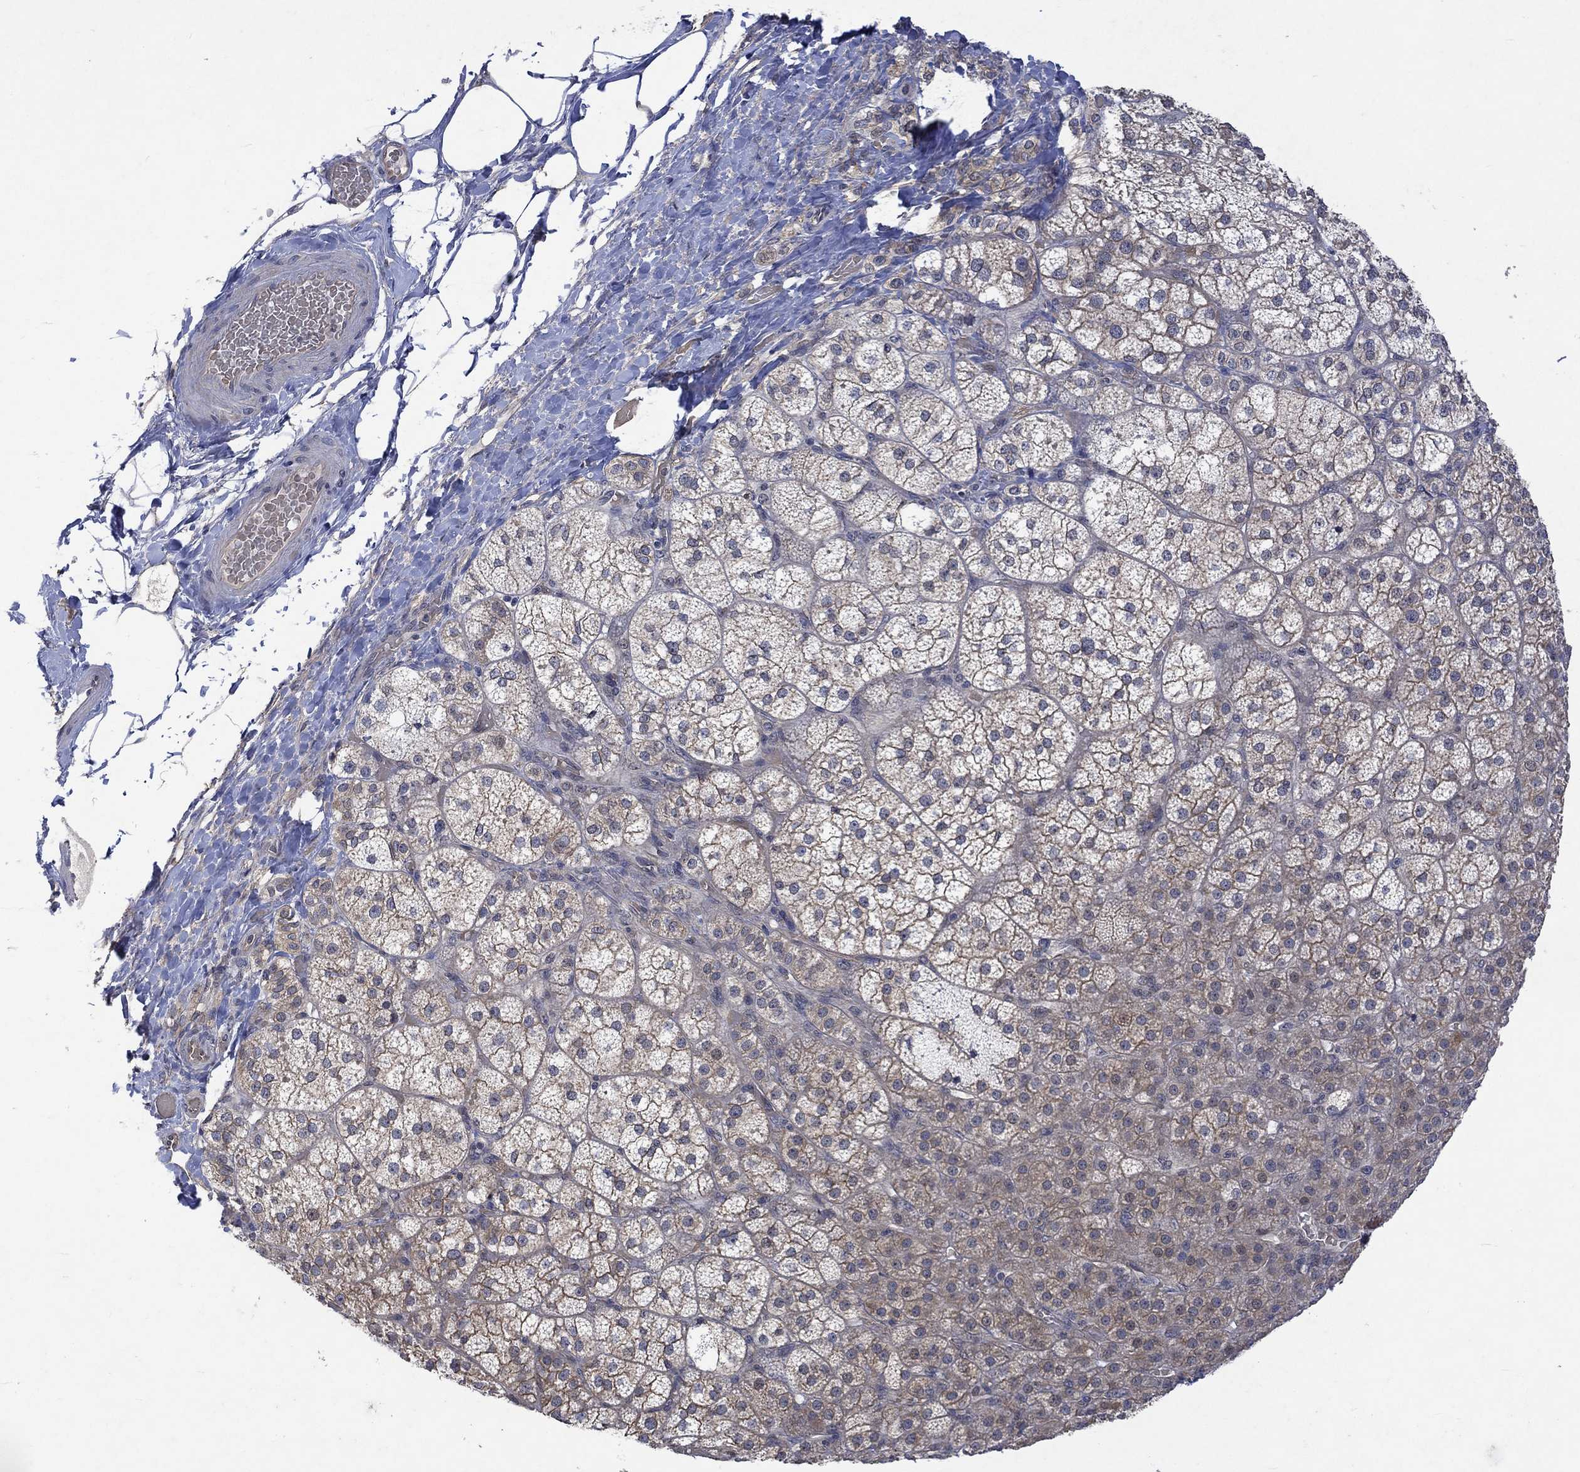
{"staining": {"intensity": "moderate", "quantity": "<25%", "location": "cytoplasmic/membranous"}, "tissue": "adrenal gland", "cell_type": "Glandular cells", "image_type": "normal", "snomed": [{"axis": "morphology", "description": "Normal tissue, NOS"}, {"axis": "topography", "description": "Adrenal gland"}], "caption": "Adrenal gland stained for a protein demonstrates moderate cytoplasmic/membranous positivity in glandular cells. The protein is shown in brown color, while the nuclei are stained blue.", "gene": "GRIN2D", "patient": {"sex": "female", "age": 60}}